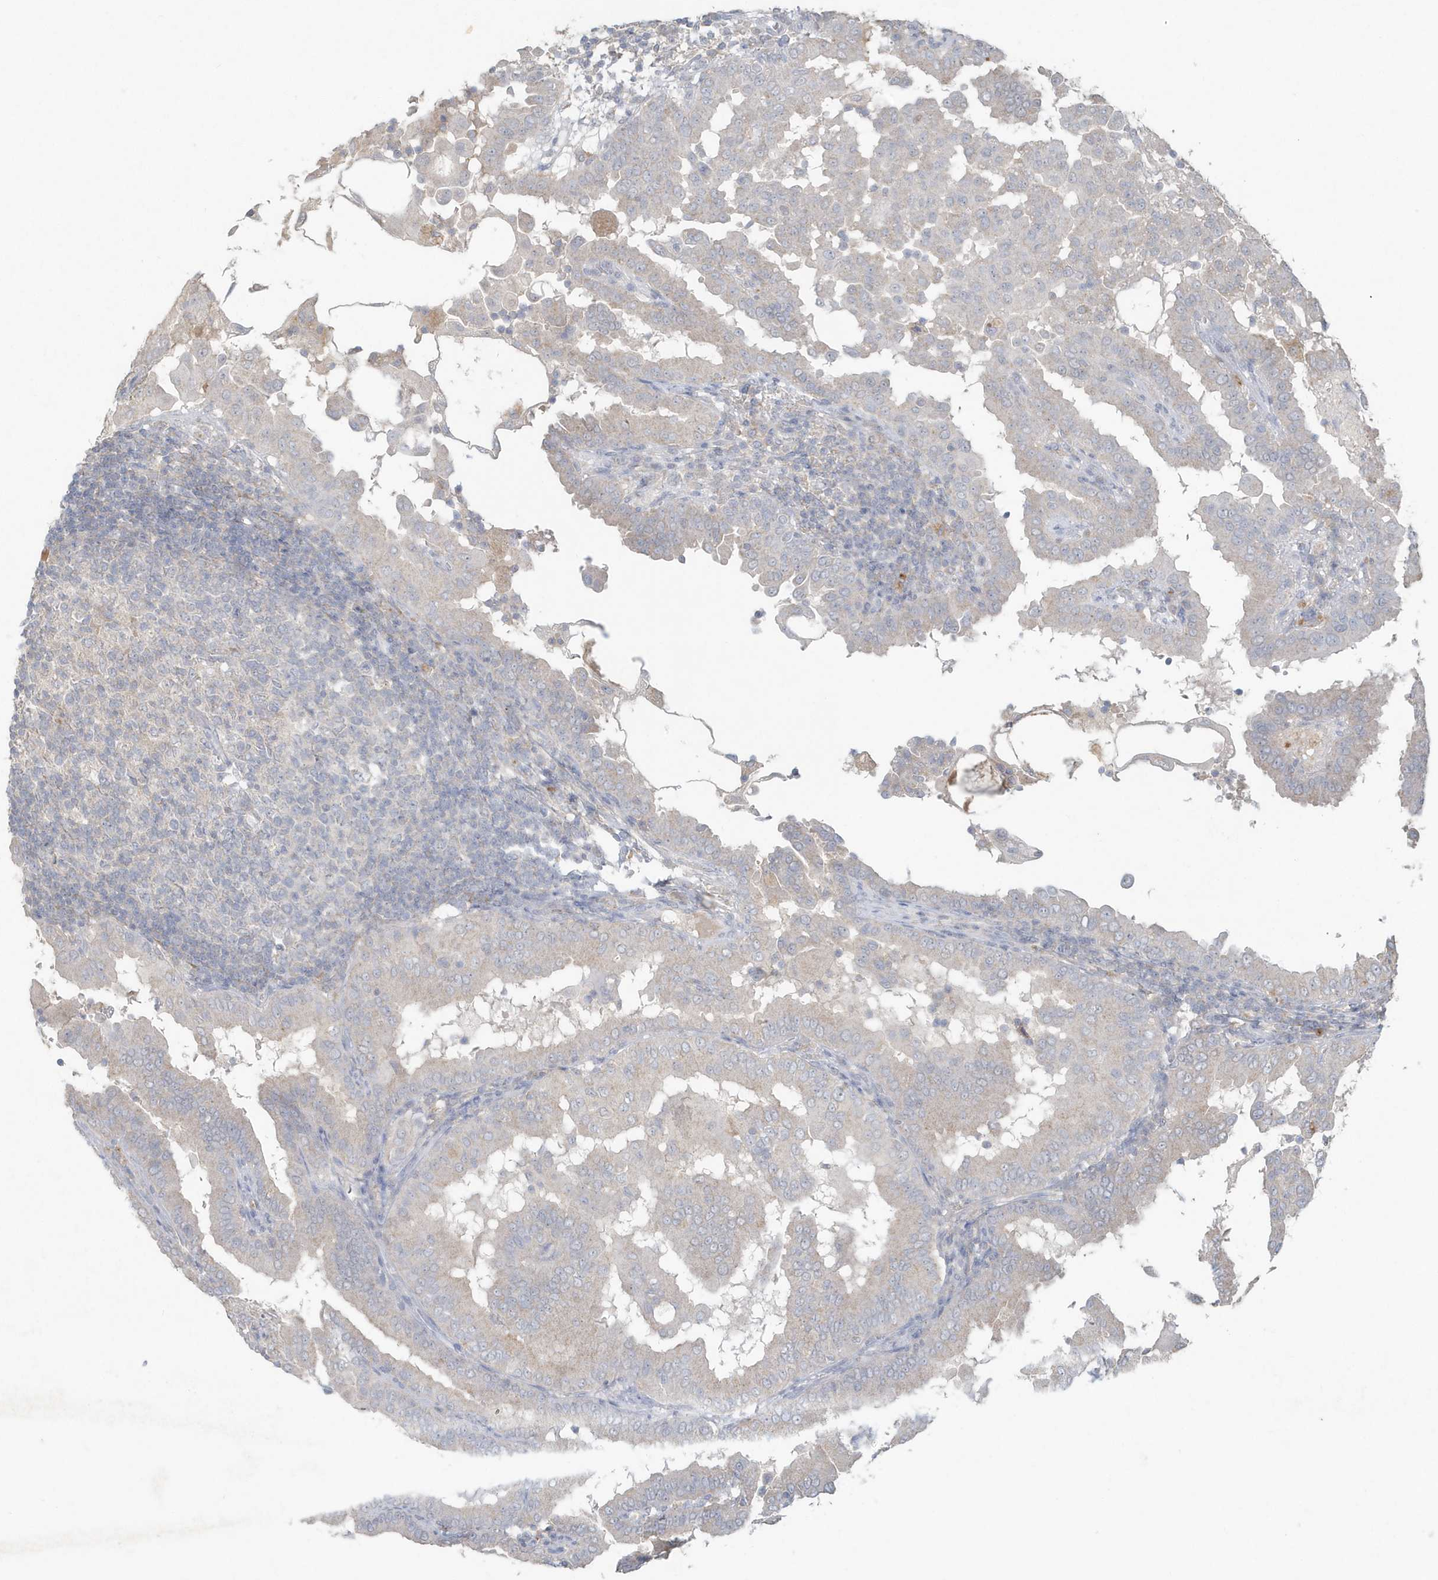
{"staining": {"intensity": "weak", "quantity": "<25%", "location": "cytoplasmic/membranous"}, "tissue": "thyroid cancer", "cell_type": "Tumor cells", "image_type": "cancer", "snomed": [{"axis": "morphology", "description": "Papillary adenocarcinoma, NOS"}, {"axis": "topography", "description": "Thyroid gland"}], "caption": "Papillary adenocarcinoma (thyroid) was stained to show a protein in brown. There is no significant expression in tumor cells.", "gene": "C1RL", "patient": {"sex": "male", "age": 33}}